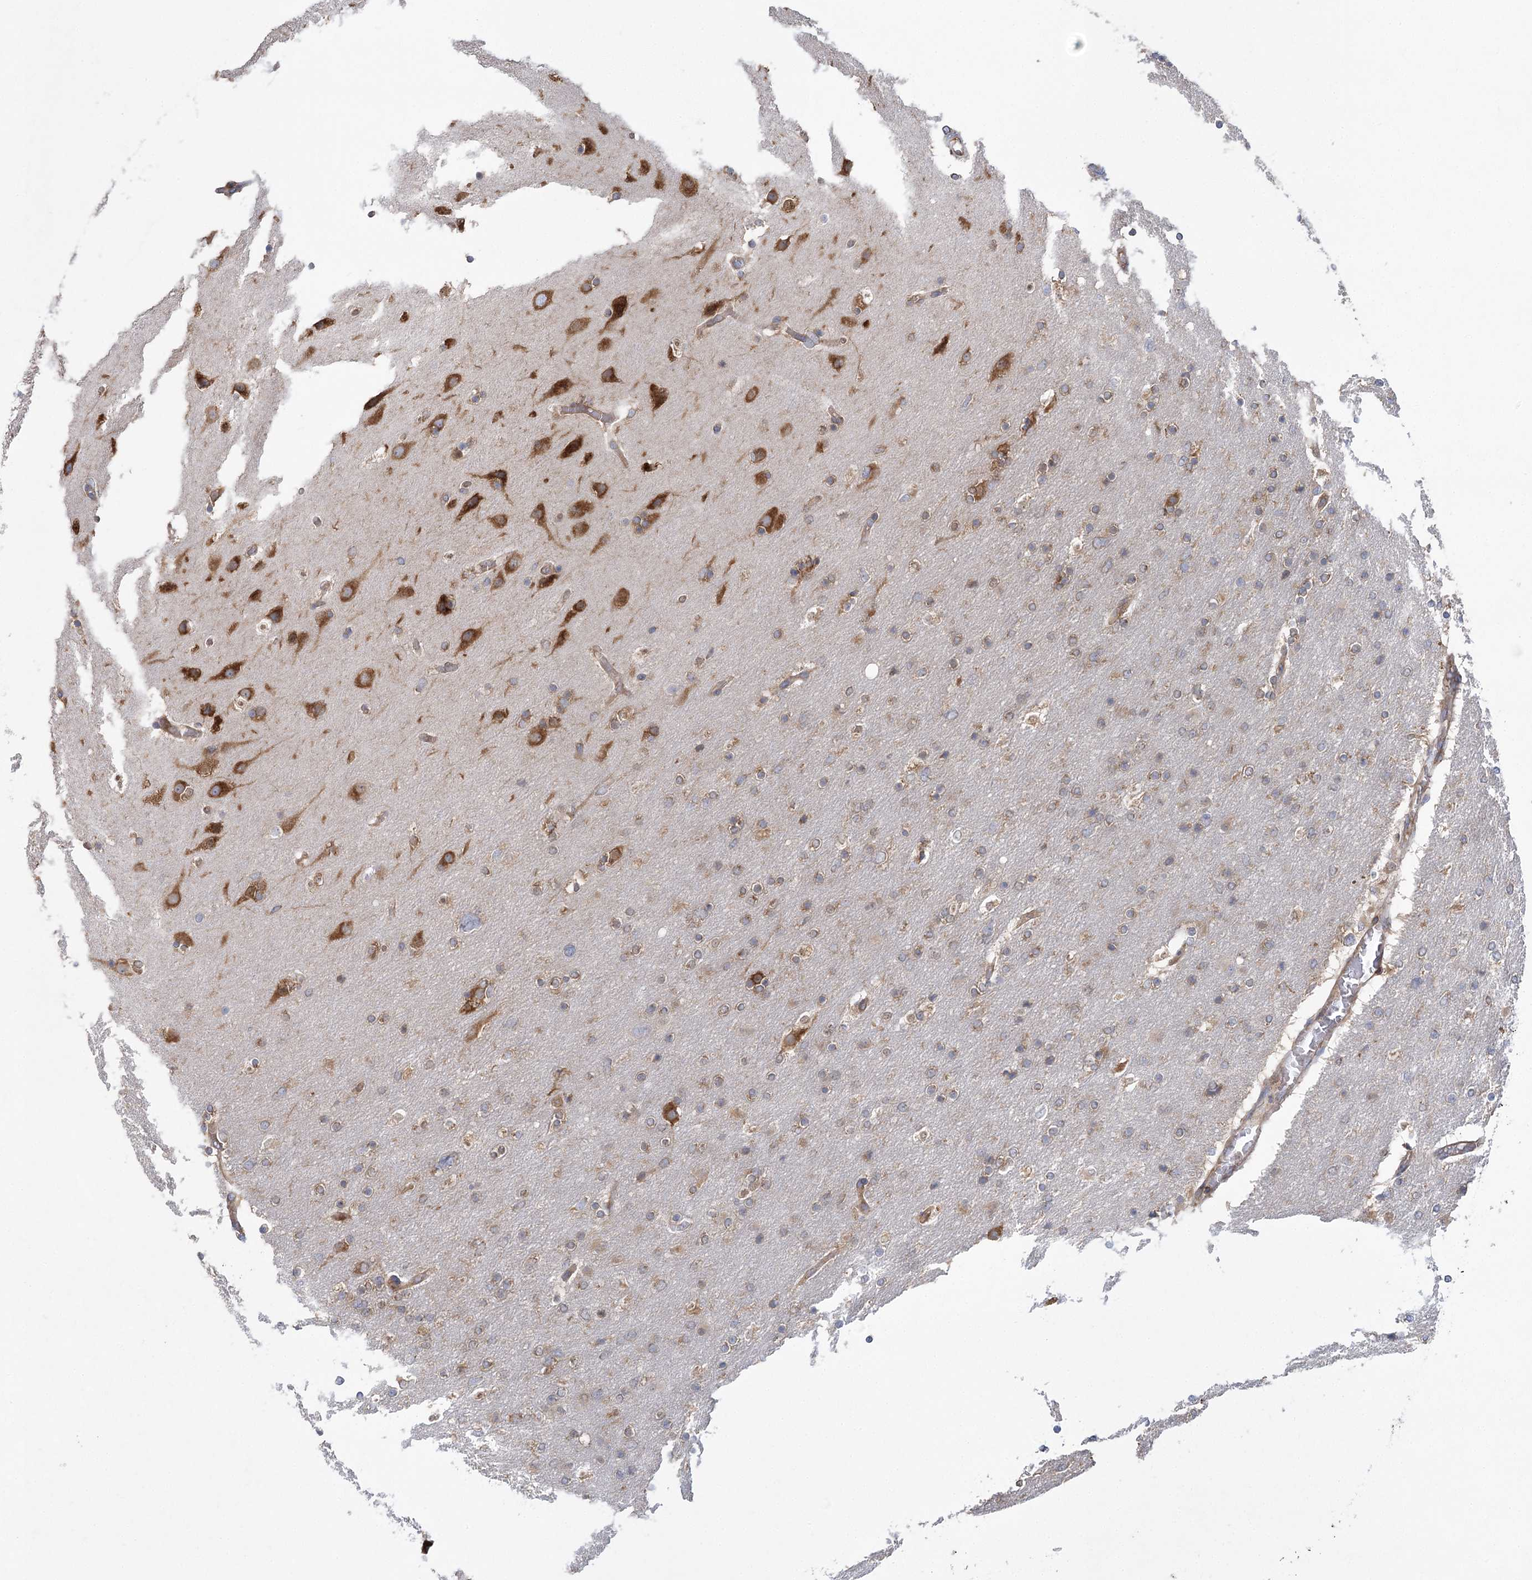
{"staining": {"intensity": "weak", "quantity": "25%-75%", "location": "cytoplasmic/membranous"}, "tissue": "glioma", "cell_type": "Tumor cells", "image_type": "cancer", "snomed": [{"axis": "morphology", "description": "Glioma, malignant, High grade"}, {"axis": "topography", "description": "Cerebral cortex"}], "caption": "Protein expression analysis of human glioma reveals weak cytoplasmic/membranous staining in about 25%-75% of tumor cells. The staining is performed using DAB brown chromogen to label protein expression. The nuclei are counter-stained blue using hematoxylin.", "gene": "EIF3A", "patient": {"sex": "female", "age": 36}}